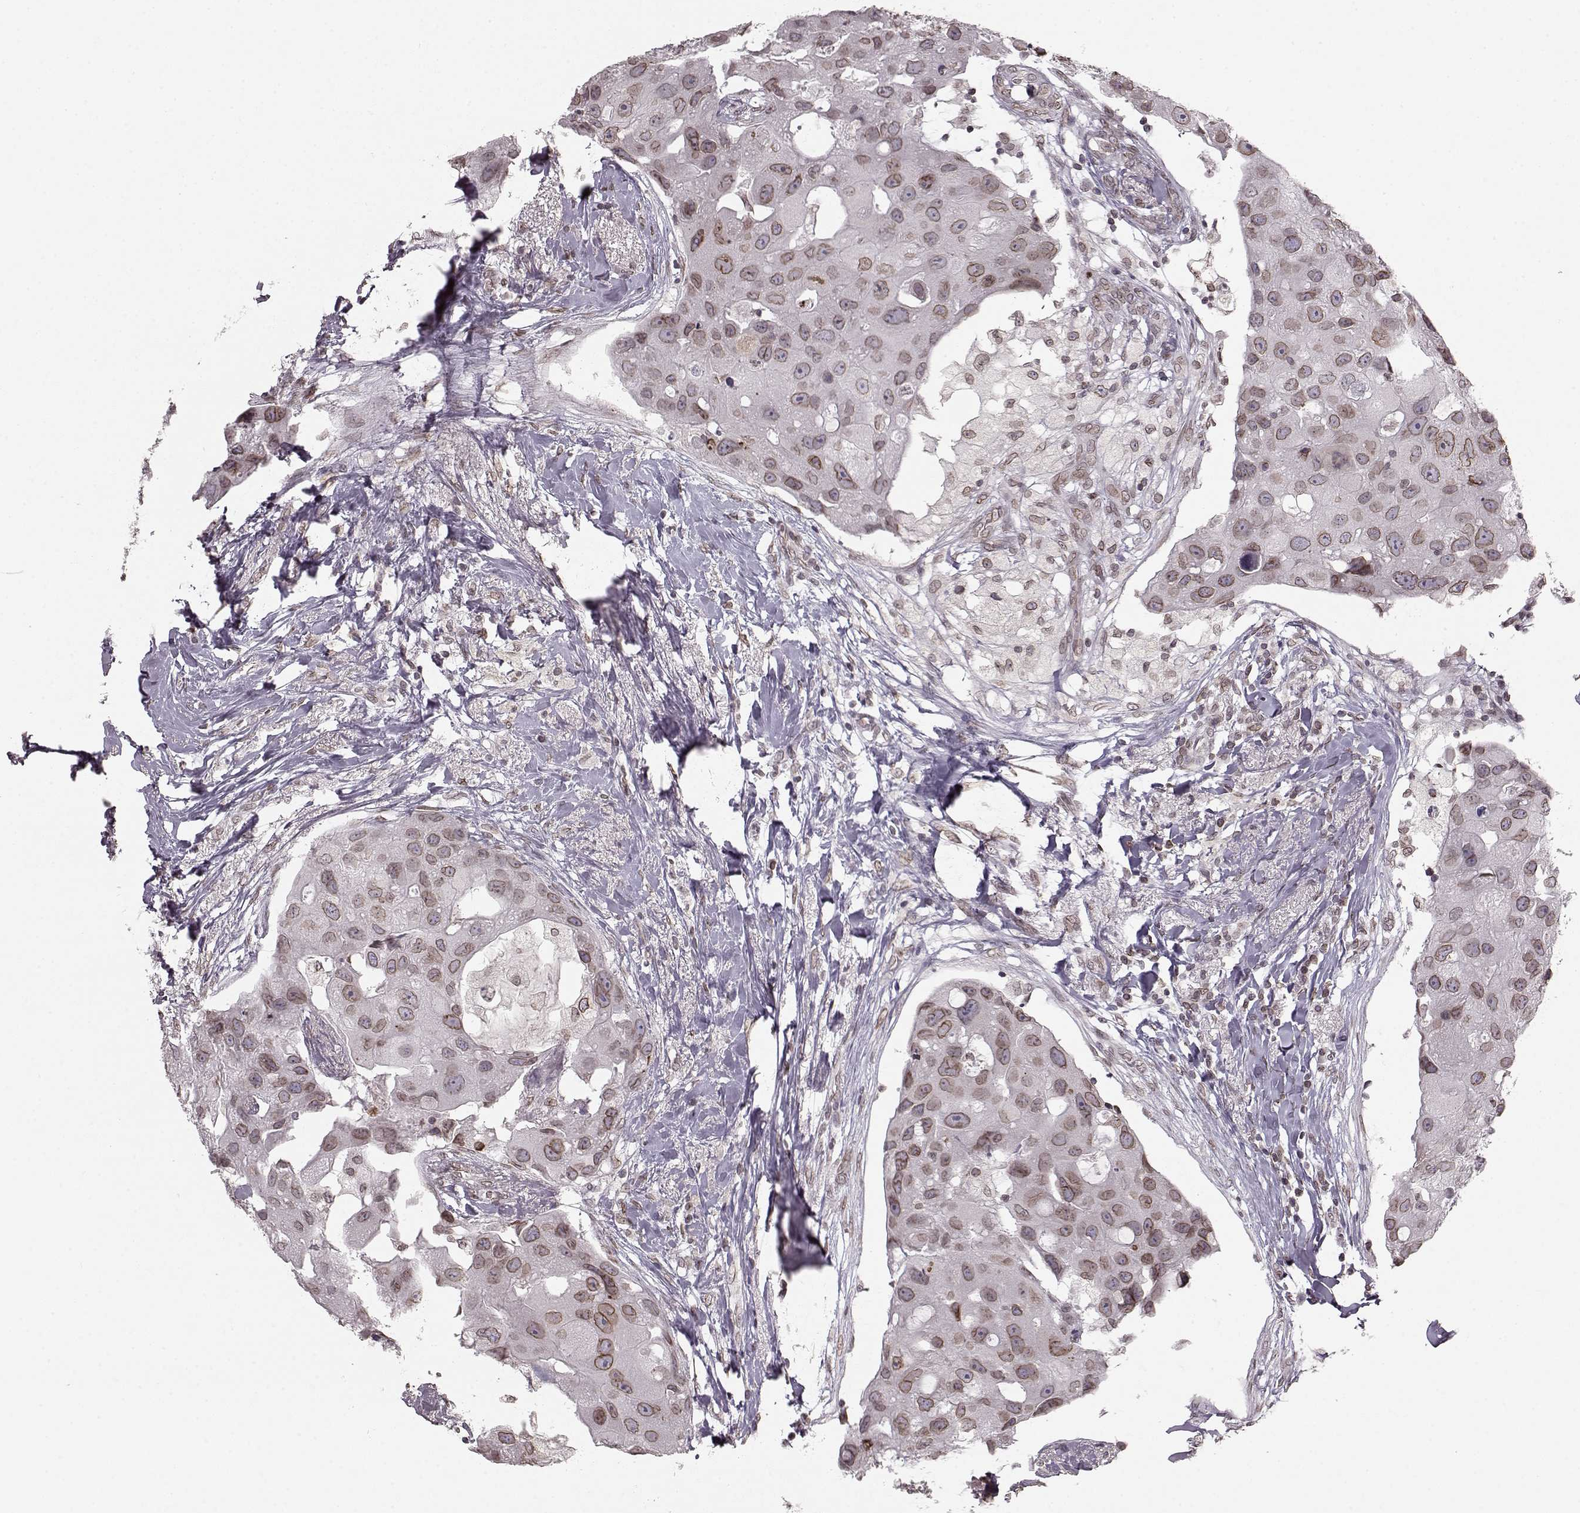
{"staining": {"intensity": "moderate", "quantity": ">75%", "location": "cytoplasmic/membranous,nuclear"}, "tissue": "breast cancer", "cell_type": "Tumor cells", "image_type": "cancer", "snomed": [{"axis": "morphology", "description": "Duct carcinoma"}, {"axis": "topography", "description": "Breast"}], "caption": "A photomicrograph of breast cancer (invasive ductal carcinoma) stained for a protein reveals moderate cytoplasmic/membranous and nuclear brown staining in tumor cells.", "gene": "DCAF12", "patient": {"sex": "female", "age": 43}}